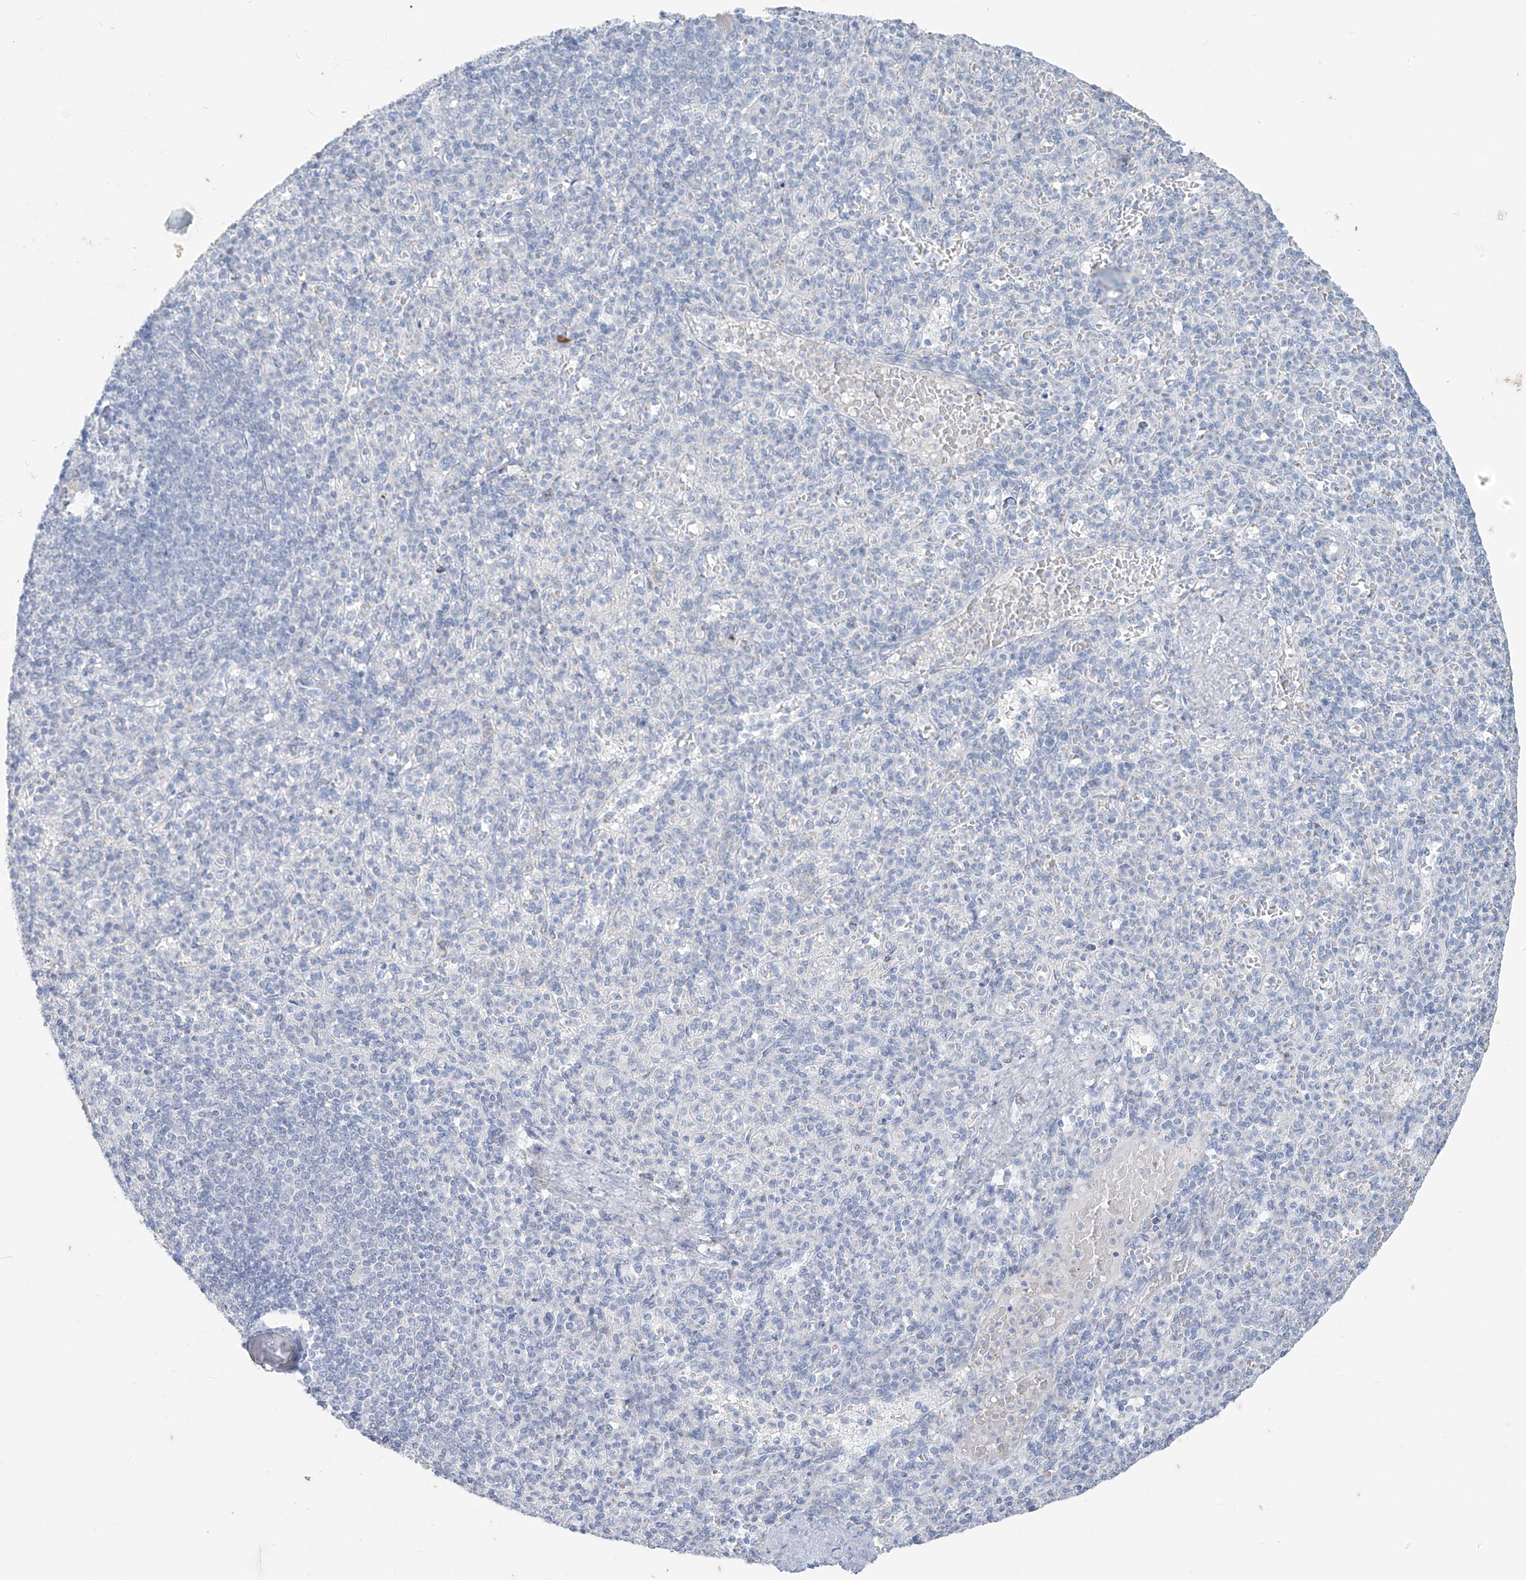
{"staining": {"intensity": "negative", "quantity": "none", "location": "none"}, "tissue": "spleen", "cell_type": "Cells in red pulp", "image_type": "normal", "snomed": [{"axis": "morphology", "description": "Normal tissue, NOS"}, {"axis": "topography", "description": "Spleen"}], "caption": "Cells in red pulp are negative for brown protein staining in benign spleen. (Brightfield microscopy of DAB (3,3'-diaminobenzidine) IHC at high magnification).", "gene": "CX3CR1", "patient": {"sex": "female", "age": 74}}